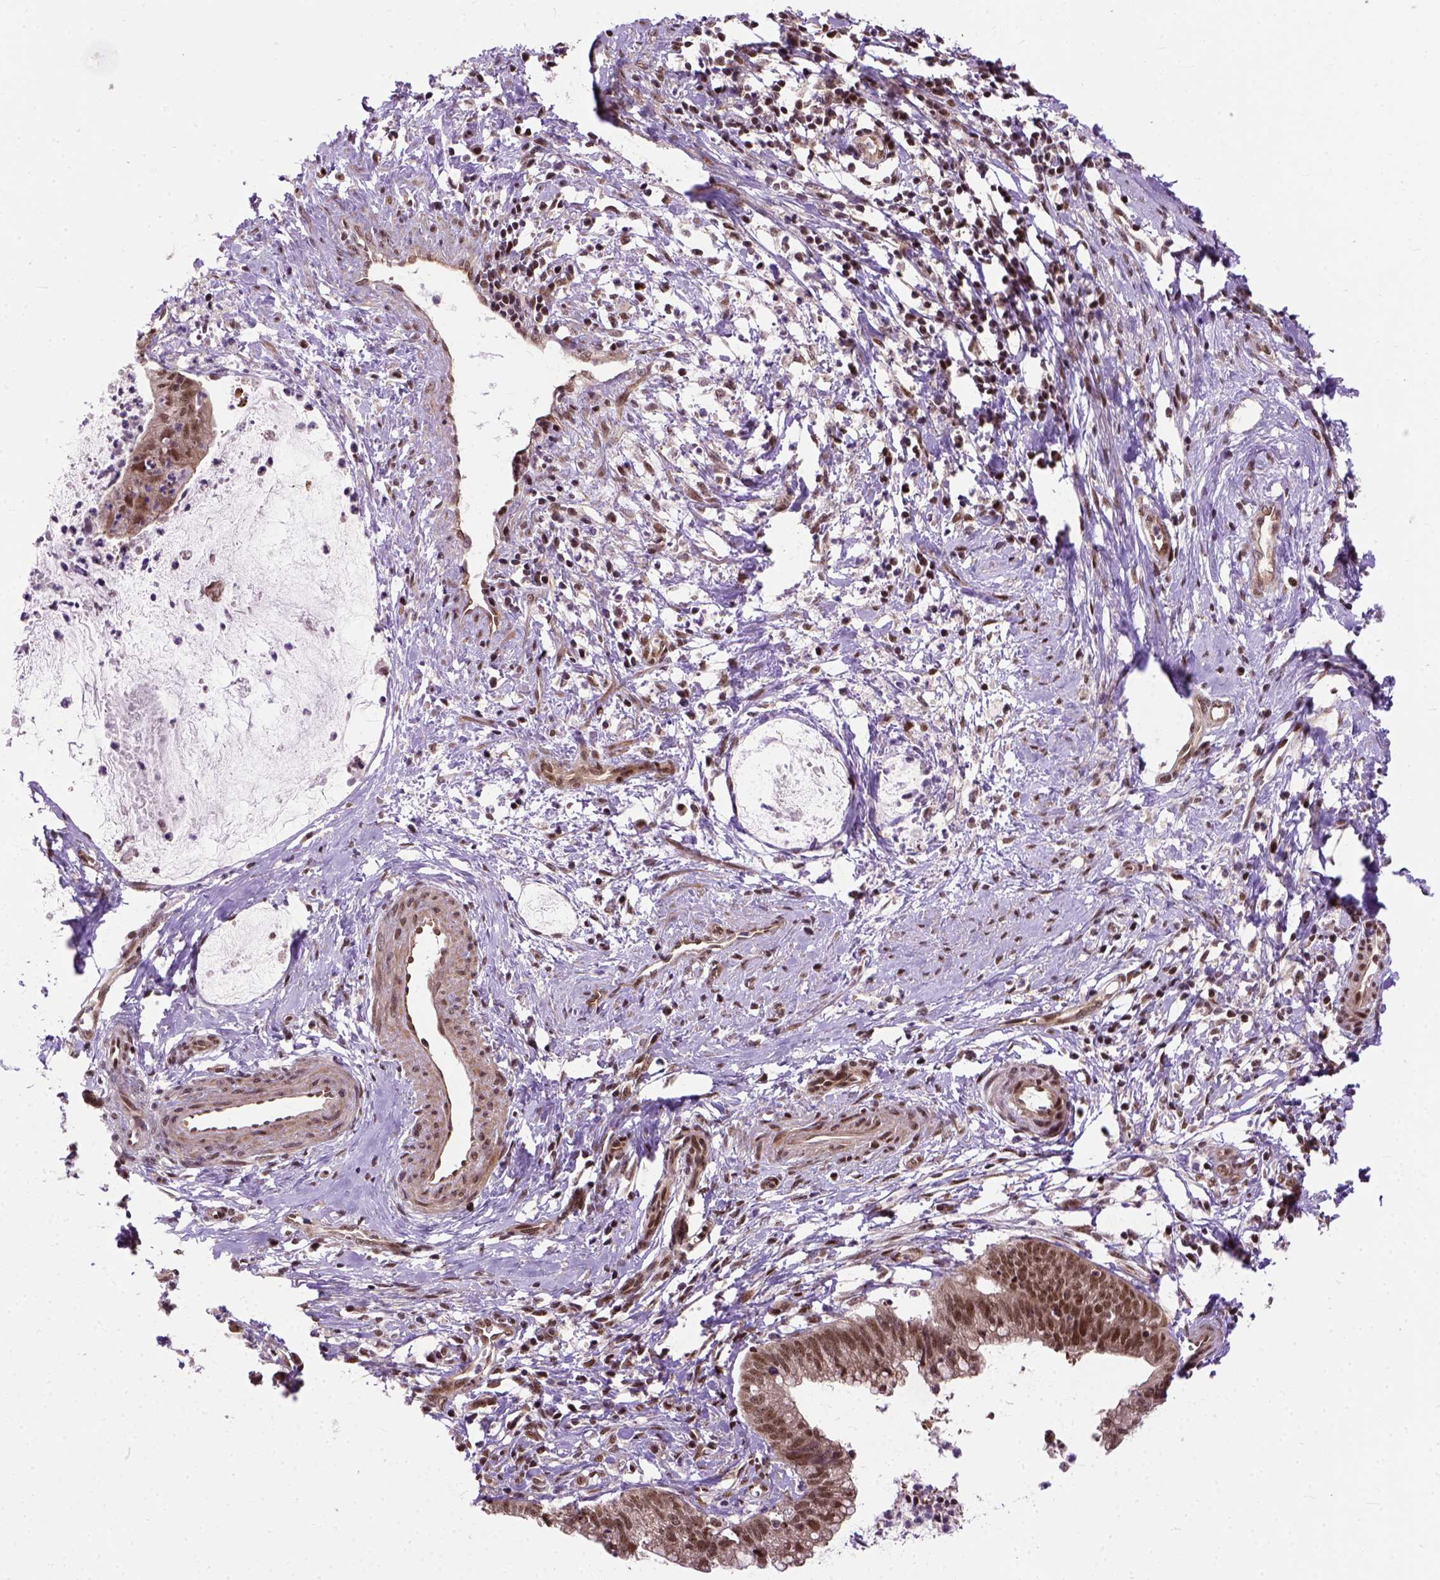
{"staining": {"intensity": "moderate", "quantity": ">75%", "location": "nuclear"}, "tissue": "cervical cancer", "cell_type": "Tumor cells", "image_type": "cancer", "snomed": [{"axis": "morphology", "description": "Normal tissue, NOS"}, {"axis": "morphology", "description": "Adenocarcinoma, NOS"}, {"axis": "topography", "description": "Cervix"}], "caption": "DAB immunohistochemical staining of cervical adenocarcinoma reveals moderate nuclear protein positivity in about >75% of tumor cells. (Stains: DAB in brown, nuclei in blue, Microscopy: brightfield microscopy at high magnification).", "gene": "ZNF630", "patient": {"sex": "female", "age": 38}}